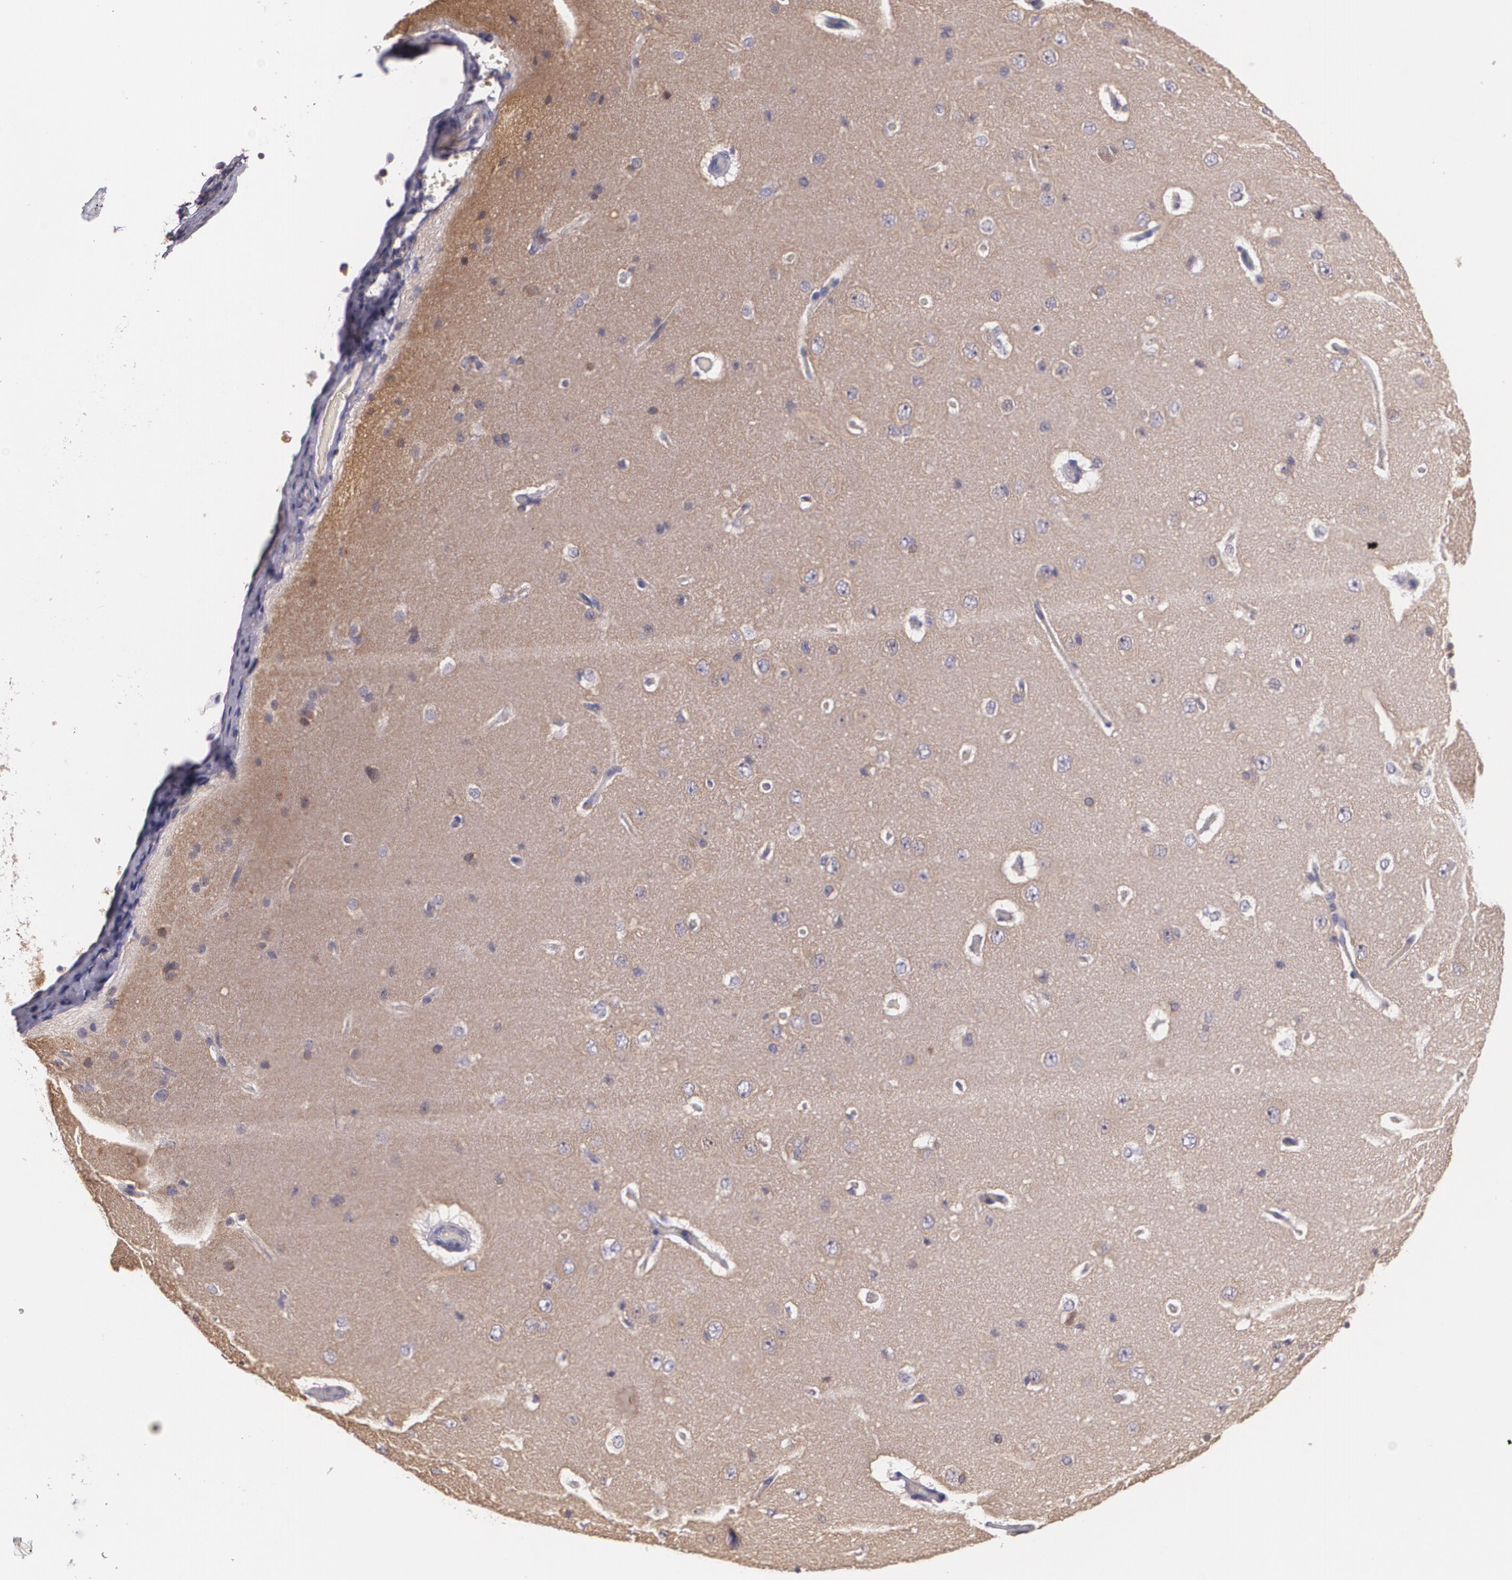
{"staining": {"intensity": "negative", "quantity": "none", "location": "none"}, "tissue": "cerebral cortex", "cell_type": "Endothelial cells", "image_type": "normal", "snomed": [{"axis": "morphology", "description": "Normal tissue, NOS"}, {"axis": "topography", "description": "Cerebral cortex"}], "caption": "This photomicrograph is of benign cerebral cortex stained with immunohistochemistry (IHC) to label a protein in brown with the nuclei are counter-stained blue. There is no positivity in endothelial cells.", "gene": "CCL17", "patient": {"sex": "female", "age": 45}}